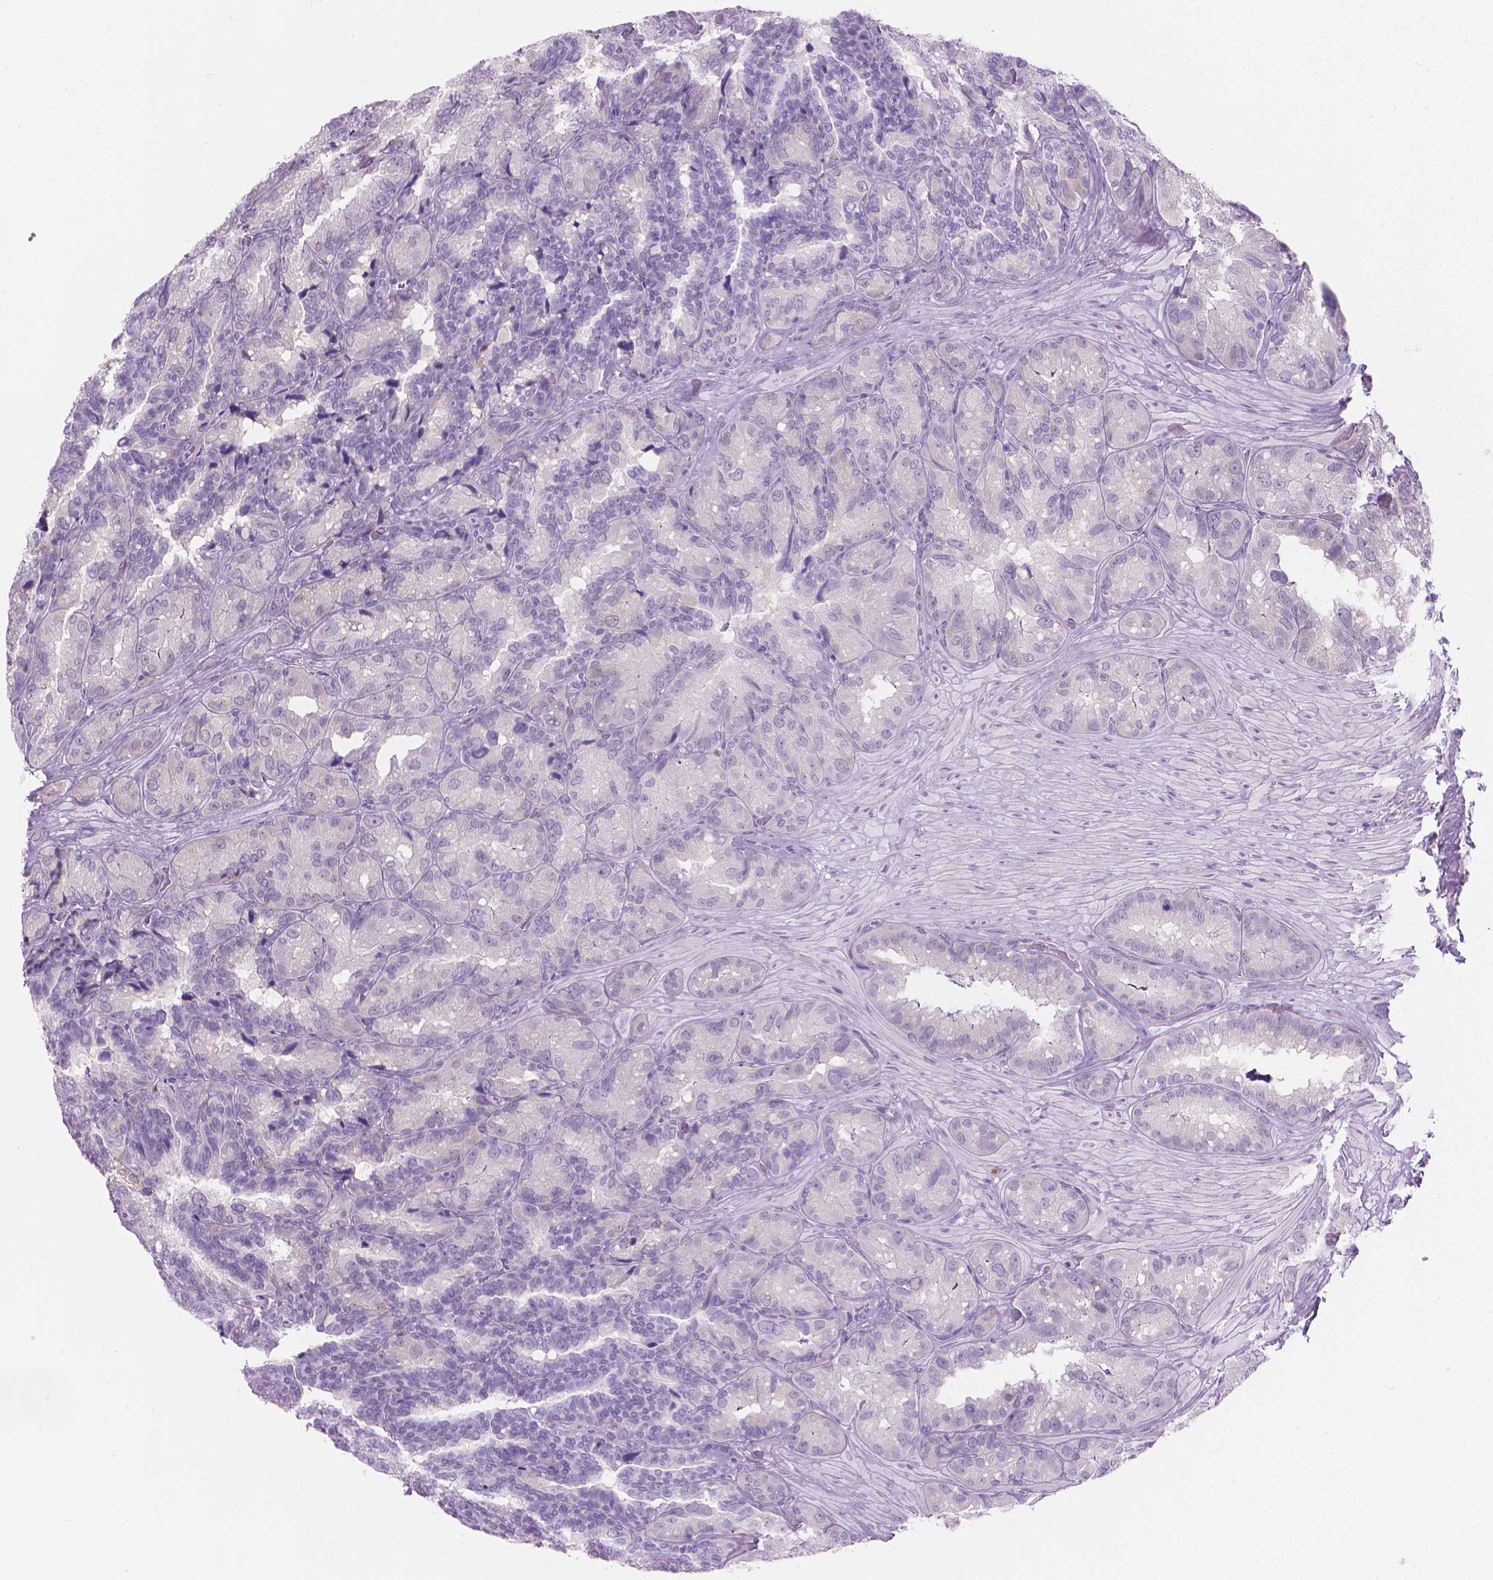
{"staining": {"intensity": "negative", "quantity": "none", "location": "none"}, "tissue": "seminal vesicle", "cell_type": "Glandular cells", "image_type": "normal", "snomed": [{"axis": "morphology", "description": "Normal tissue, NOS"}, {"axis": "topography", "description": "Seminal veicle"}], "caption": "Benign seminal vesicle was stained to show a protein in brown. There is no significant positivity in glandular cells.", "gene": "CFAP52", "patient": {"sex": "male", "age": 60}}